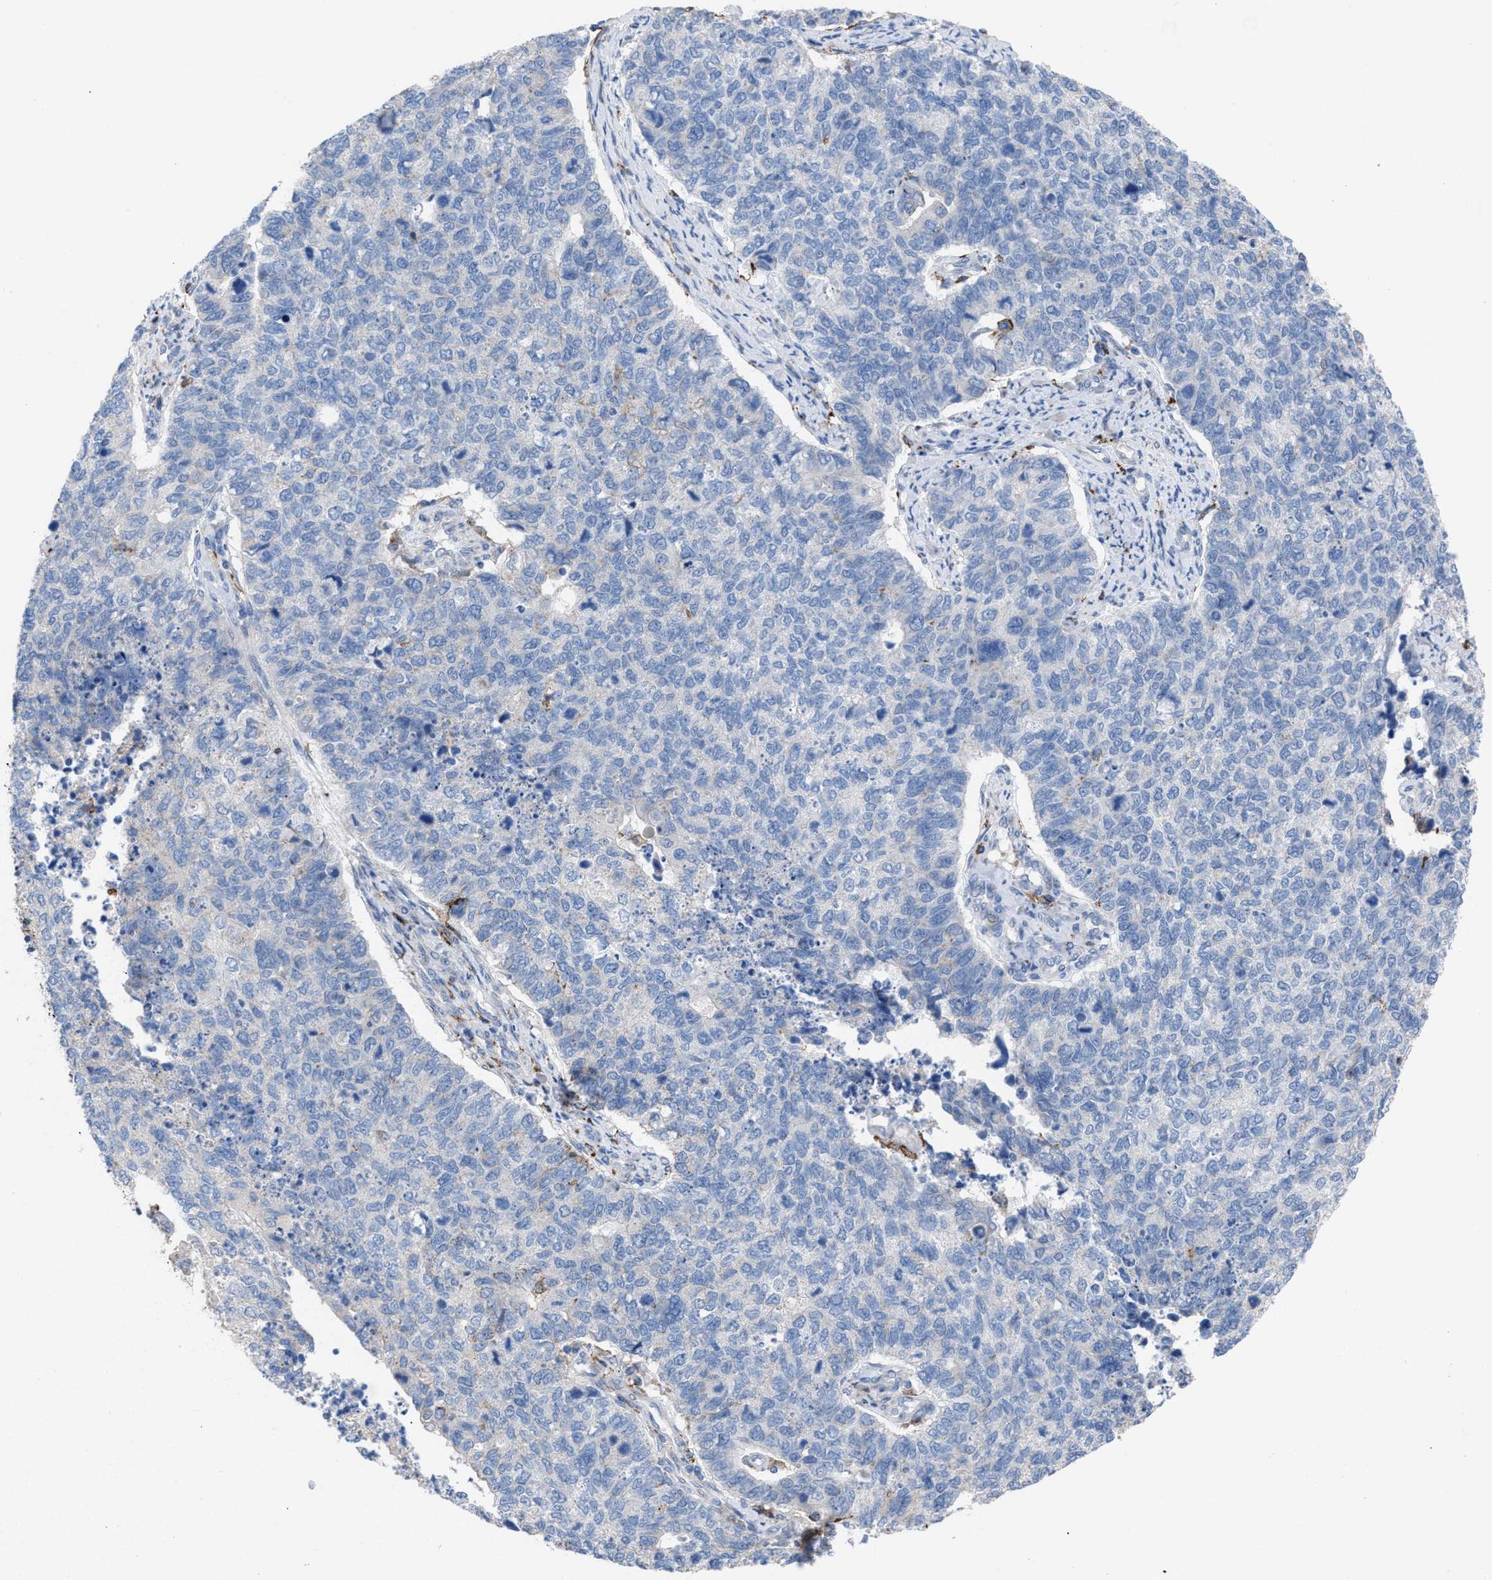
{"staining": {"intensity": "negative", "quantity": "none", "location": "none"}, "tissue": "cervical cancer", "cell_type": "Tumor cells", "image_type": "cancer", "snomed": [{"axis": "morphology", "description": "Squamous cell carcinoma, NOS"}, {"axis": "topography", "description": "Cervix"}], "caption": "DAB immunohistochemical staining of cervical cancer (squamous cell carcinoma) demonstrates no significant expression in tumor cells.", "gene": "SLC47A1", "patient": {"sex": "female", "age": 63}}